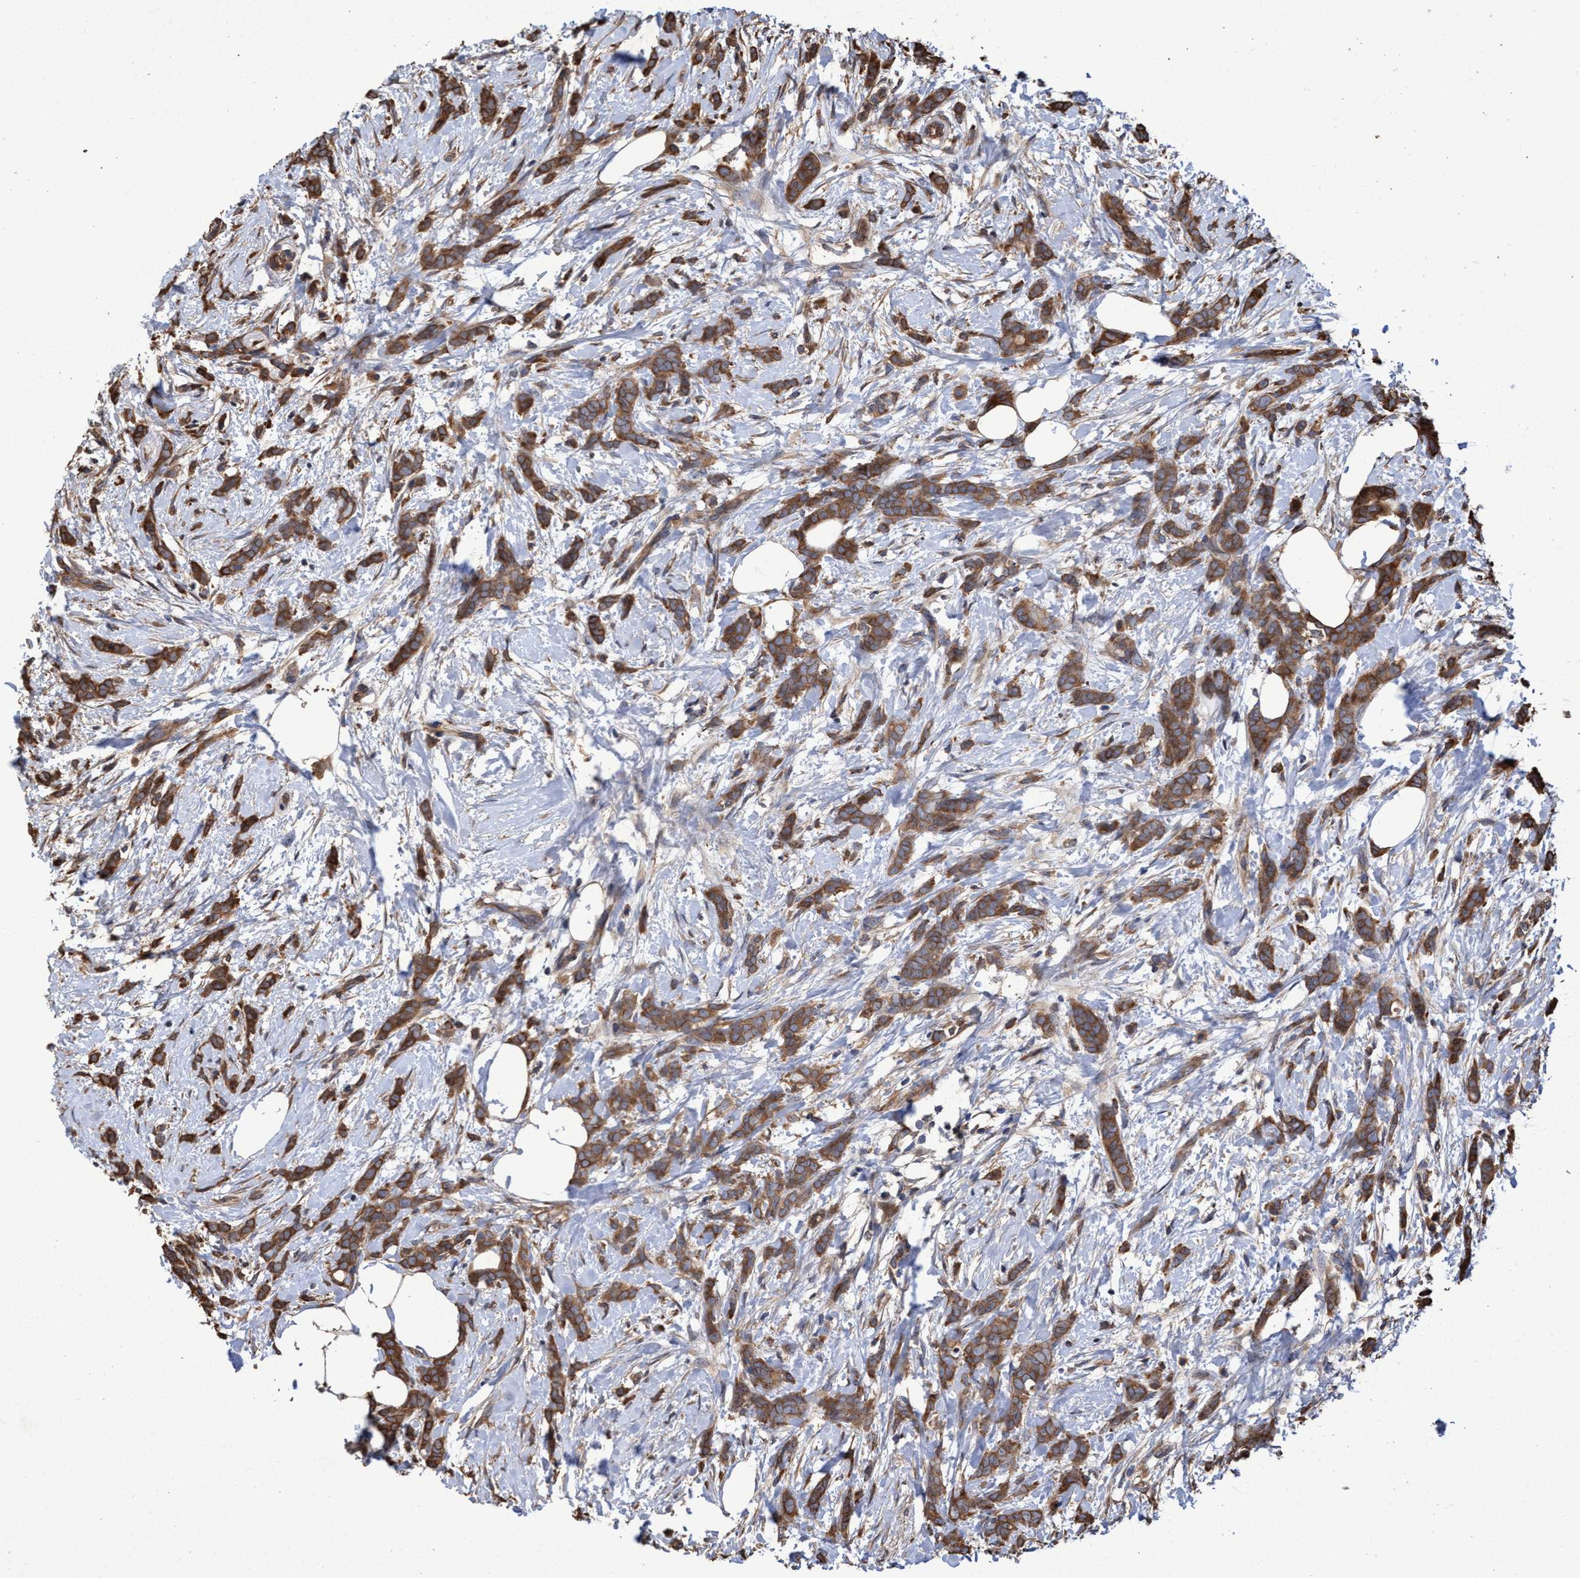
{"staining": {"intensity": "moderate", "quantity": ">75%", "location": "cytoplasmic/membranous"}, "tissue": "breast cancer", "cell_type": "Tumor cells", "image_type": "cancer", "snomed": [{"axis": "morphology", "description": "Lobular carcinoma, in situ"}, {"axis": "morphology", "description": "Lobular carcinoma"}, {"axis": "topography", "description": "Breast"}], "caption": "Breast lobular carcinoma stained with a brown dye demonstrates moderate cytoplasmic/membranous positive staining in approximately >75% of tumor cells.", "gene": "CHMP6", "patient": {"sex": "female", "age": 41}}